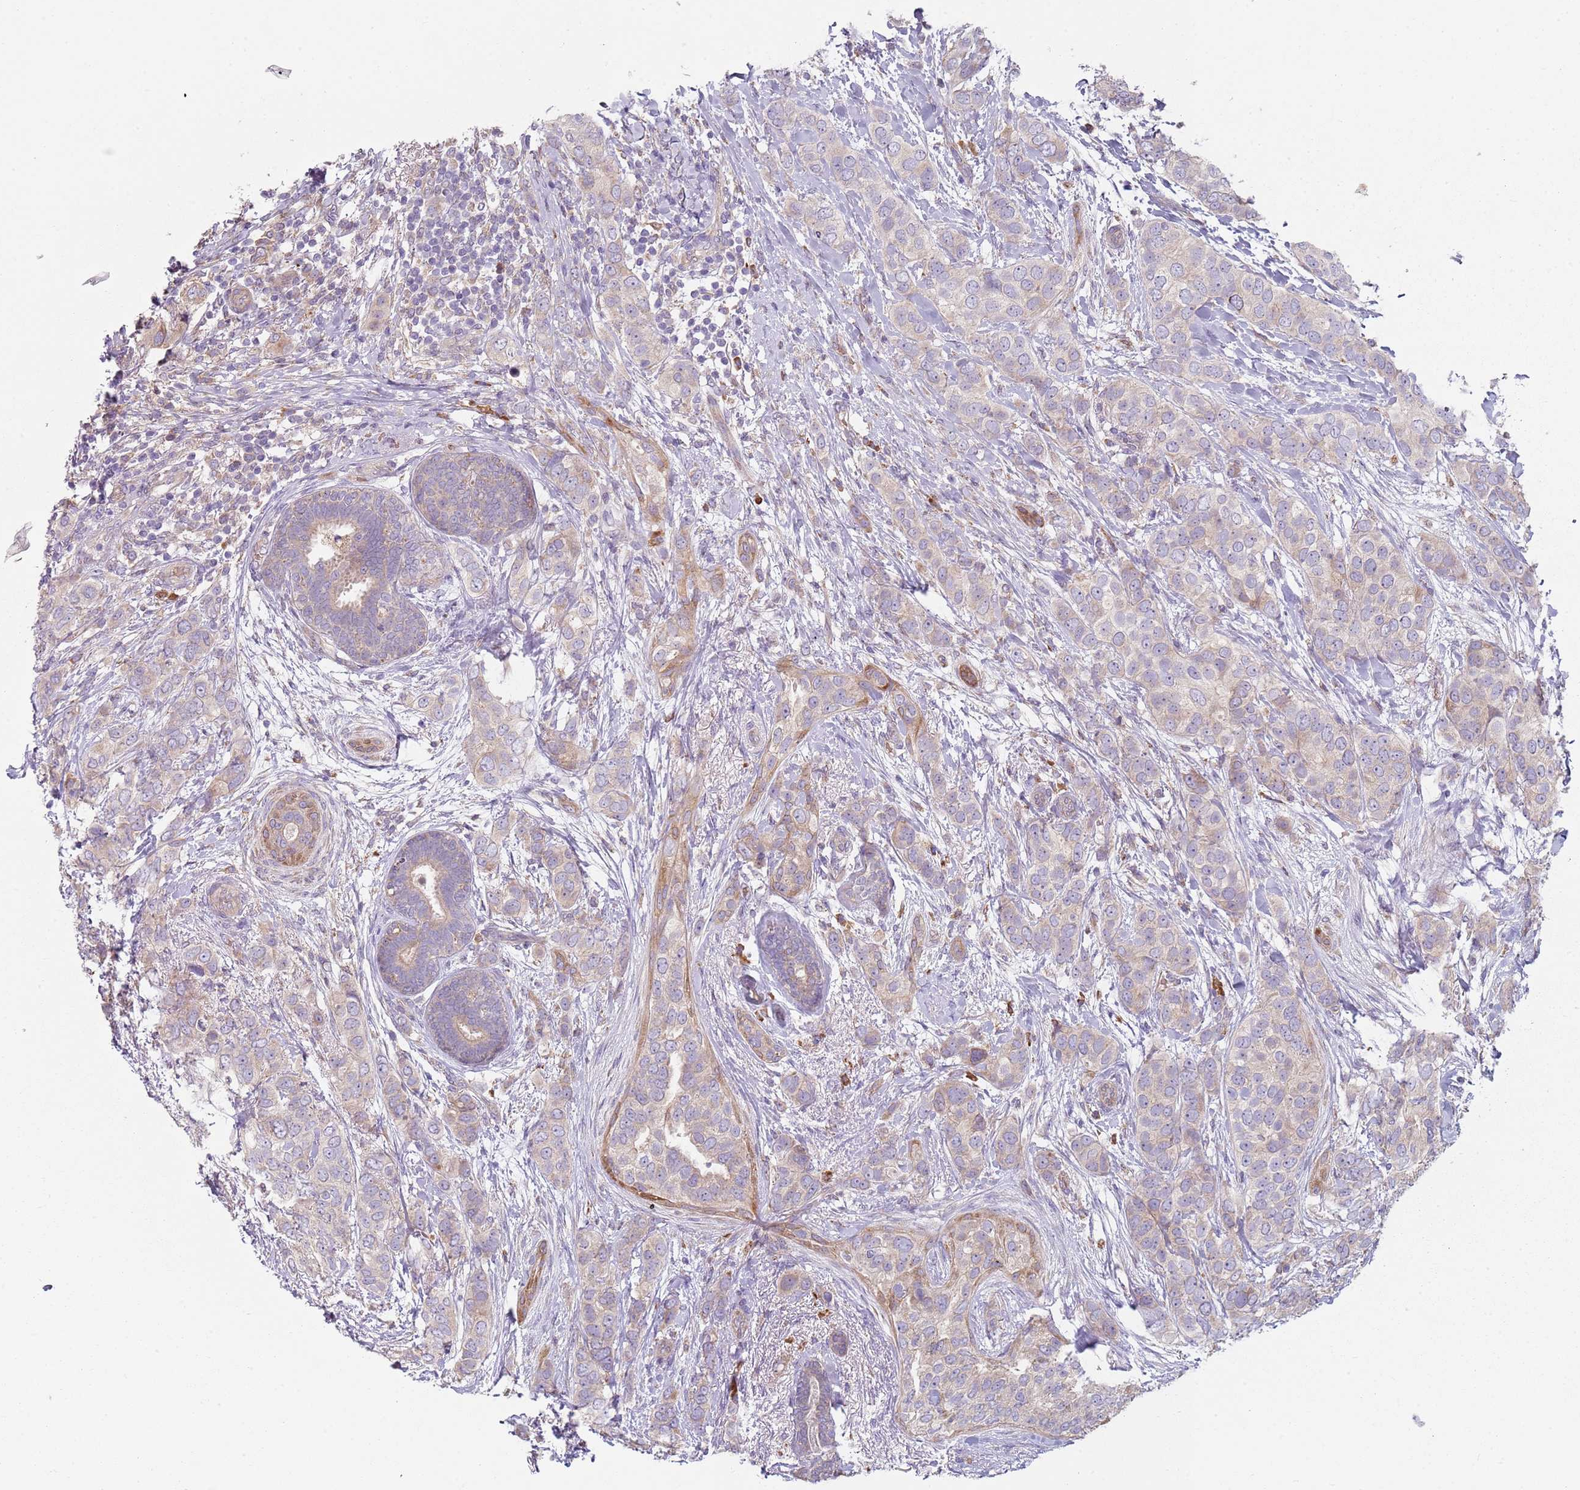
{"staining": {"intensity": "negative", "quantity": "none", "location": "none"}, "tissue": "breast cancer", "cell_type": "Tumor cells", "image_type": "cancer", "snomed": [{"axis": "morphology", "description": "Lobular carcinoma"}, {"axis": "topography", "description": "Breast"}], "caption": "High magnification brightfield microscopy of breast lobular carcinoma stained with DAB (brown) and counterstained with hematoxylin (blue): tumor cells show no significant expression.", "gene": "SPATA2", "patient": {"sex": "female", "age": 51}}